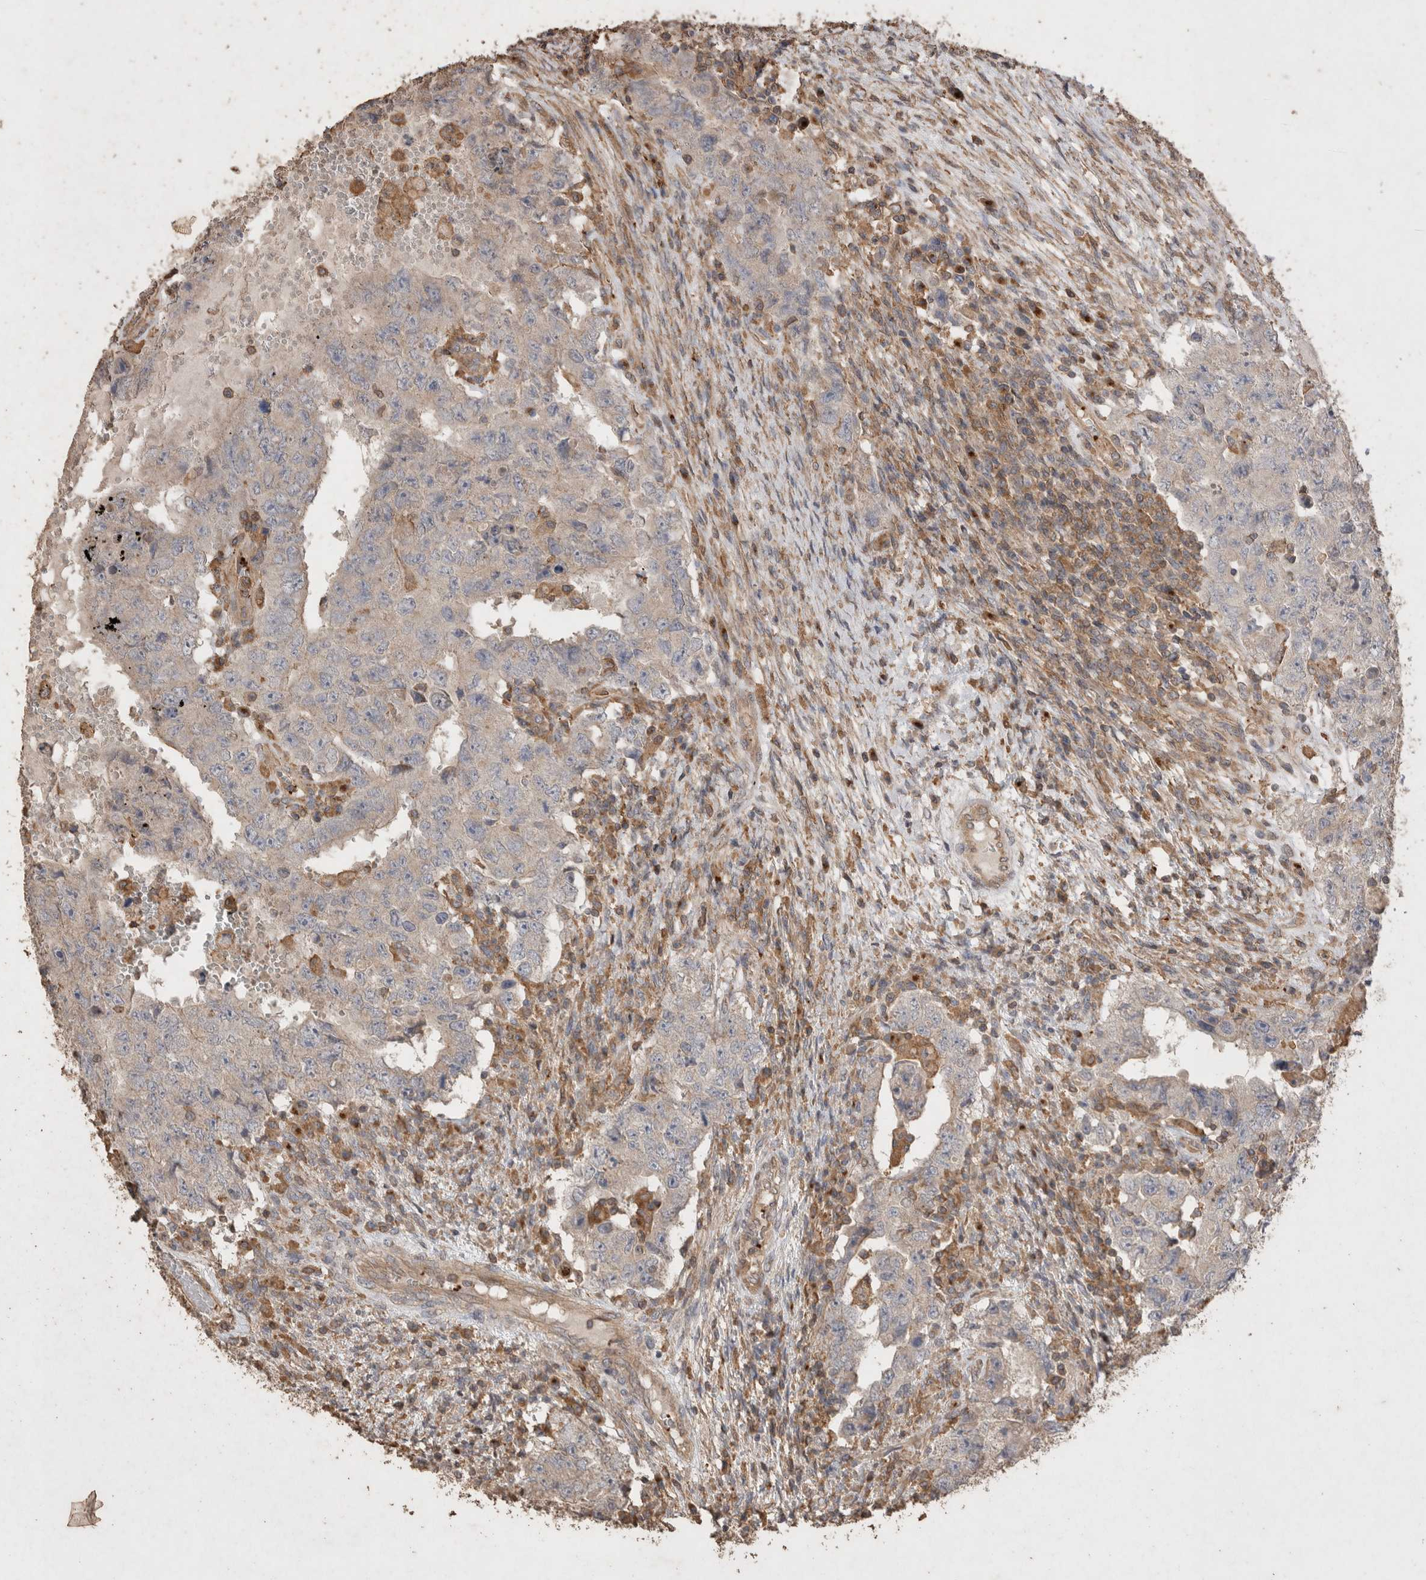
{"staining": {"intensity": "negative", "quantity": "none", "location": "none"}, "tissue": "testis cancer", "cell_type": "Tumor cells", "image_type": "cancer", "snomed": [{"axis": "morphology", "description": "Carcinoma, Embryonal, NOS"}, {"axis": "topography", "description": "Testis"}], "caption": "Embryonal carcinoma (testis) was stained to show a protein in brown. There is no significant positivity in tumor cells.", "gene": "SNX31", "patient": {"sex": "male", "age": 26}}